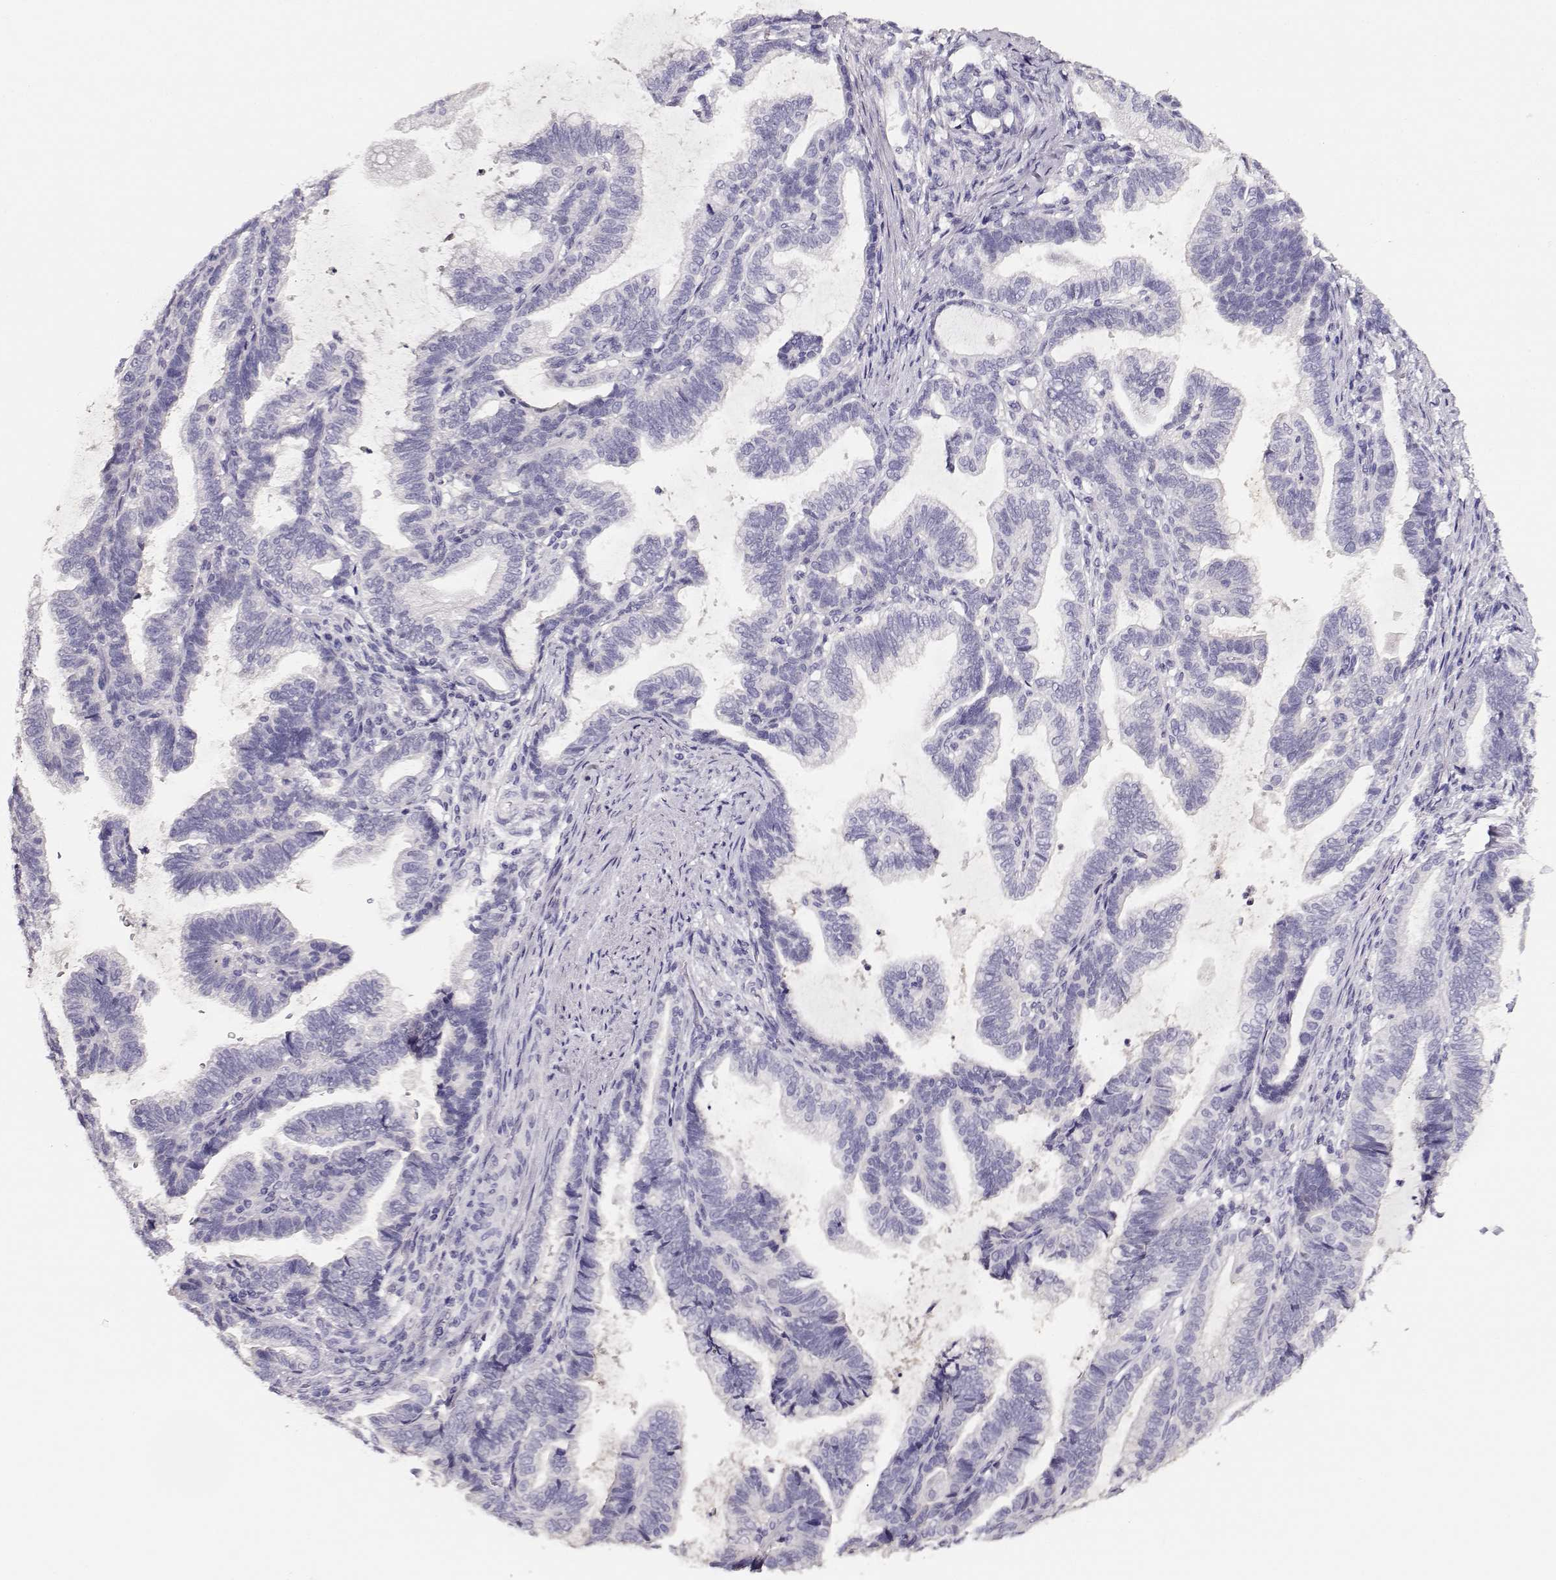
{"staining": {"intensity": "negative", "quantity": "none", "location": "none"}, "tissue": "stomach cancer", "cell_type": "Tumor cells", "image_type": "cancer", "snomed": [{"axis": "morphology", "description": "Adenocarcinoma, NOS"}, {"axis": "topography", "description": "Stomach"}], "caption": "Histopathology image shows no significant protein expression in tumor cells of stomach cancer.", "gene": "NDRG4", "patient": {"sex": "male", "age": 83}}